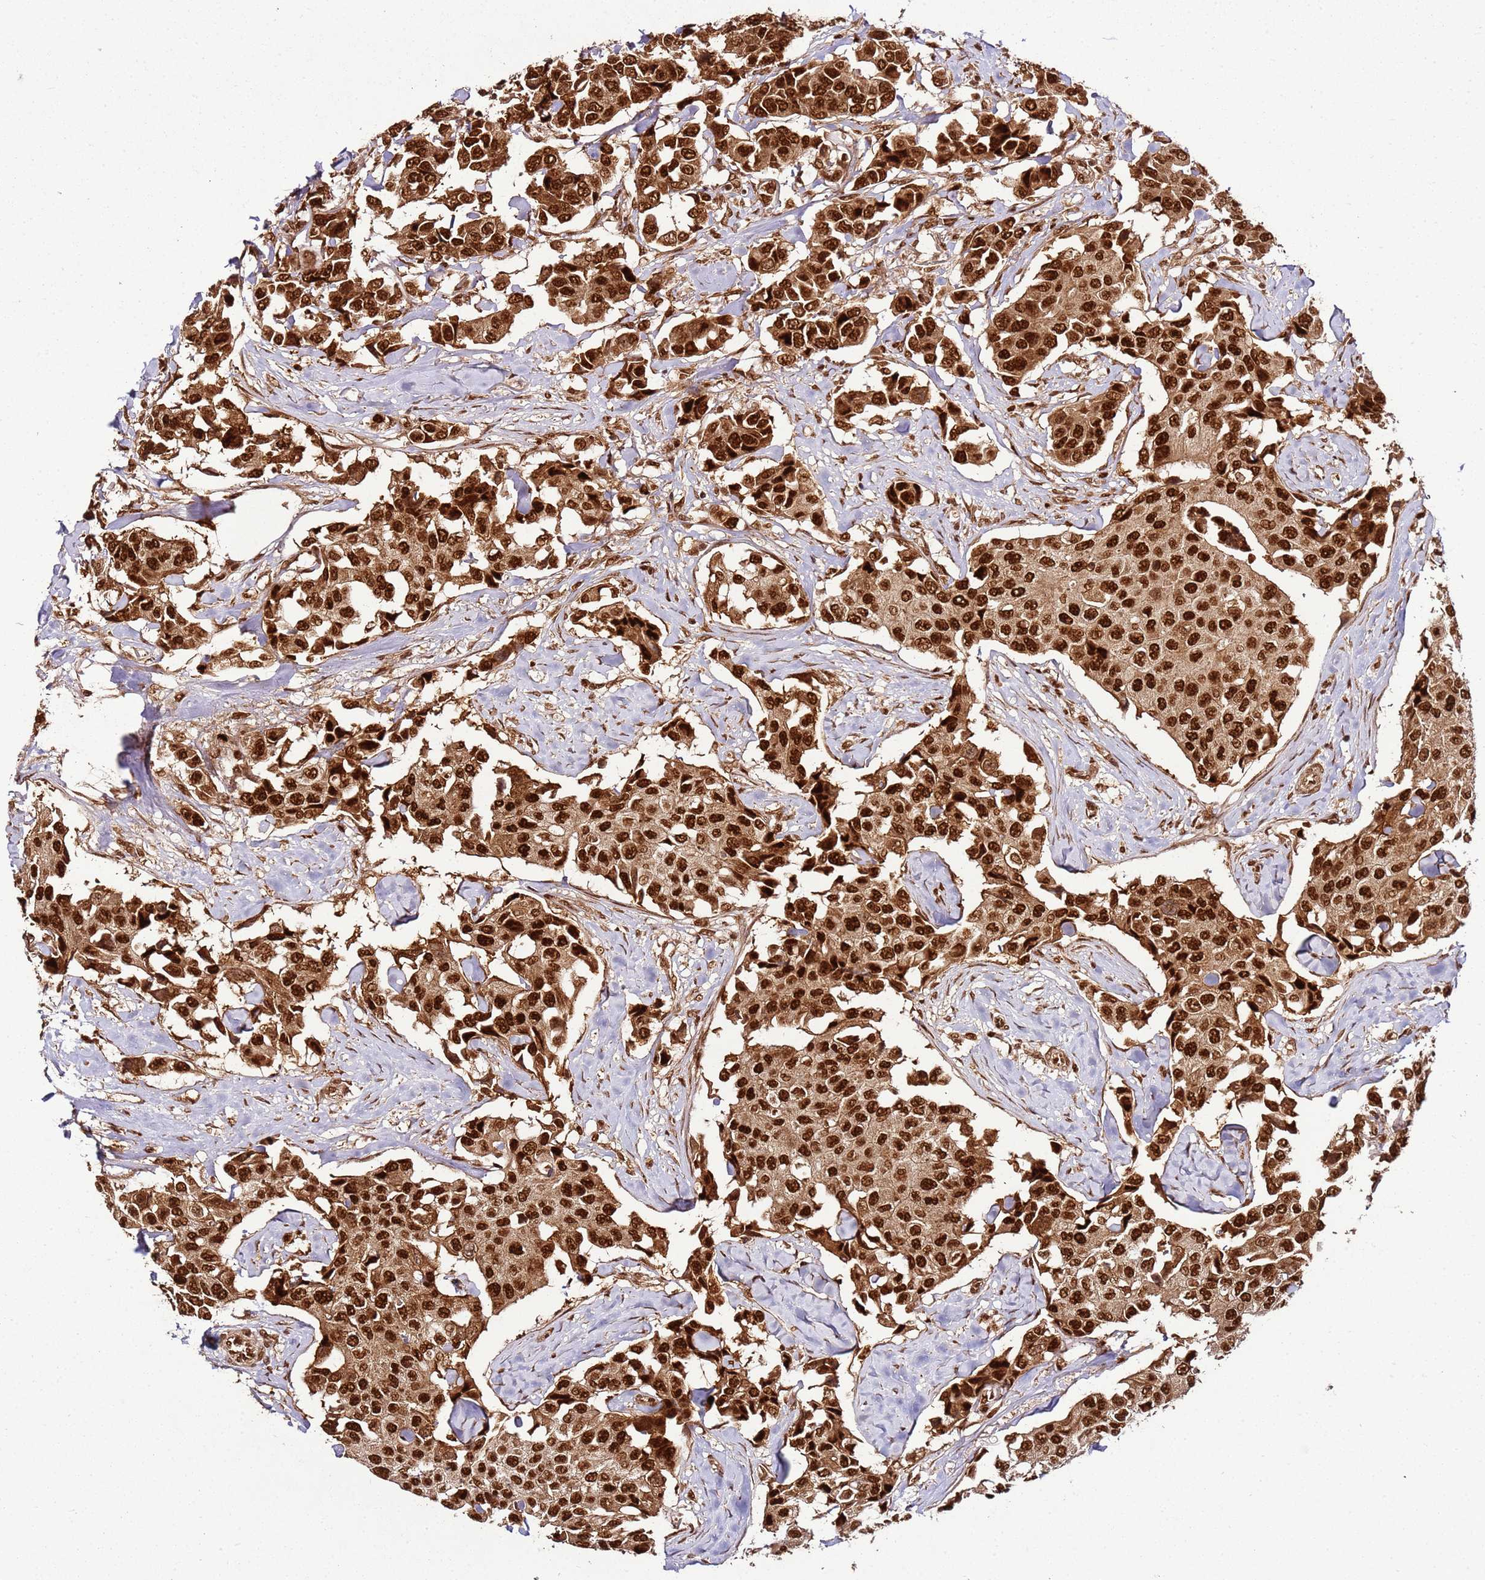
{"staining": {"intensity": "strong", "quantity": ">75%", "location": "cytoplasmic/membranous,nuclear"}, "tissue": "breast cancer", "cell_type": "Tumor cells", "image_type": "cancer", "snomed": [{"axis": "morphology", "description": "Duct carcinoma"}, {"axis": "topography", "description": "Breast"}], "caption": "Protein expression by immunohistochemistry (IHC) shows strong cytoplasmic/membranous and nuclear expression in approximately >75% of tumor cells in invasive ductal carcinoma (breast).", "gene": "XRN2", "patient": {"sex": "female", "age": 80}}